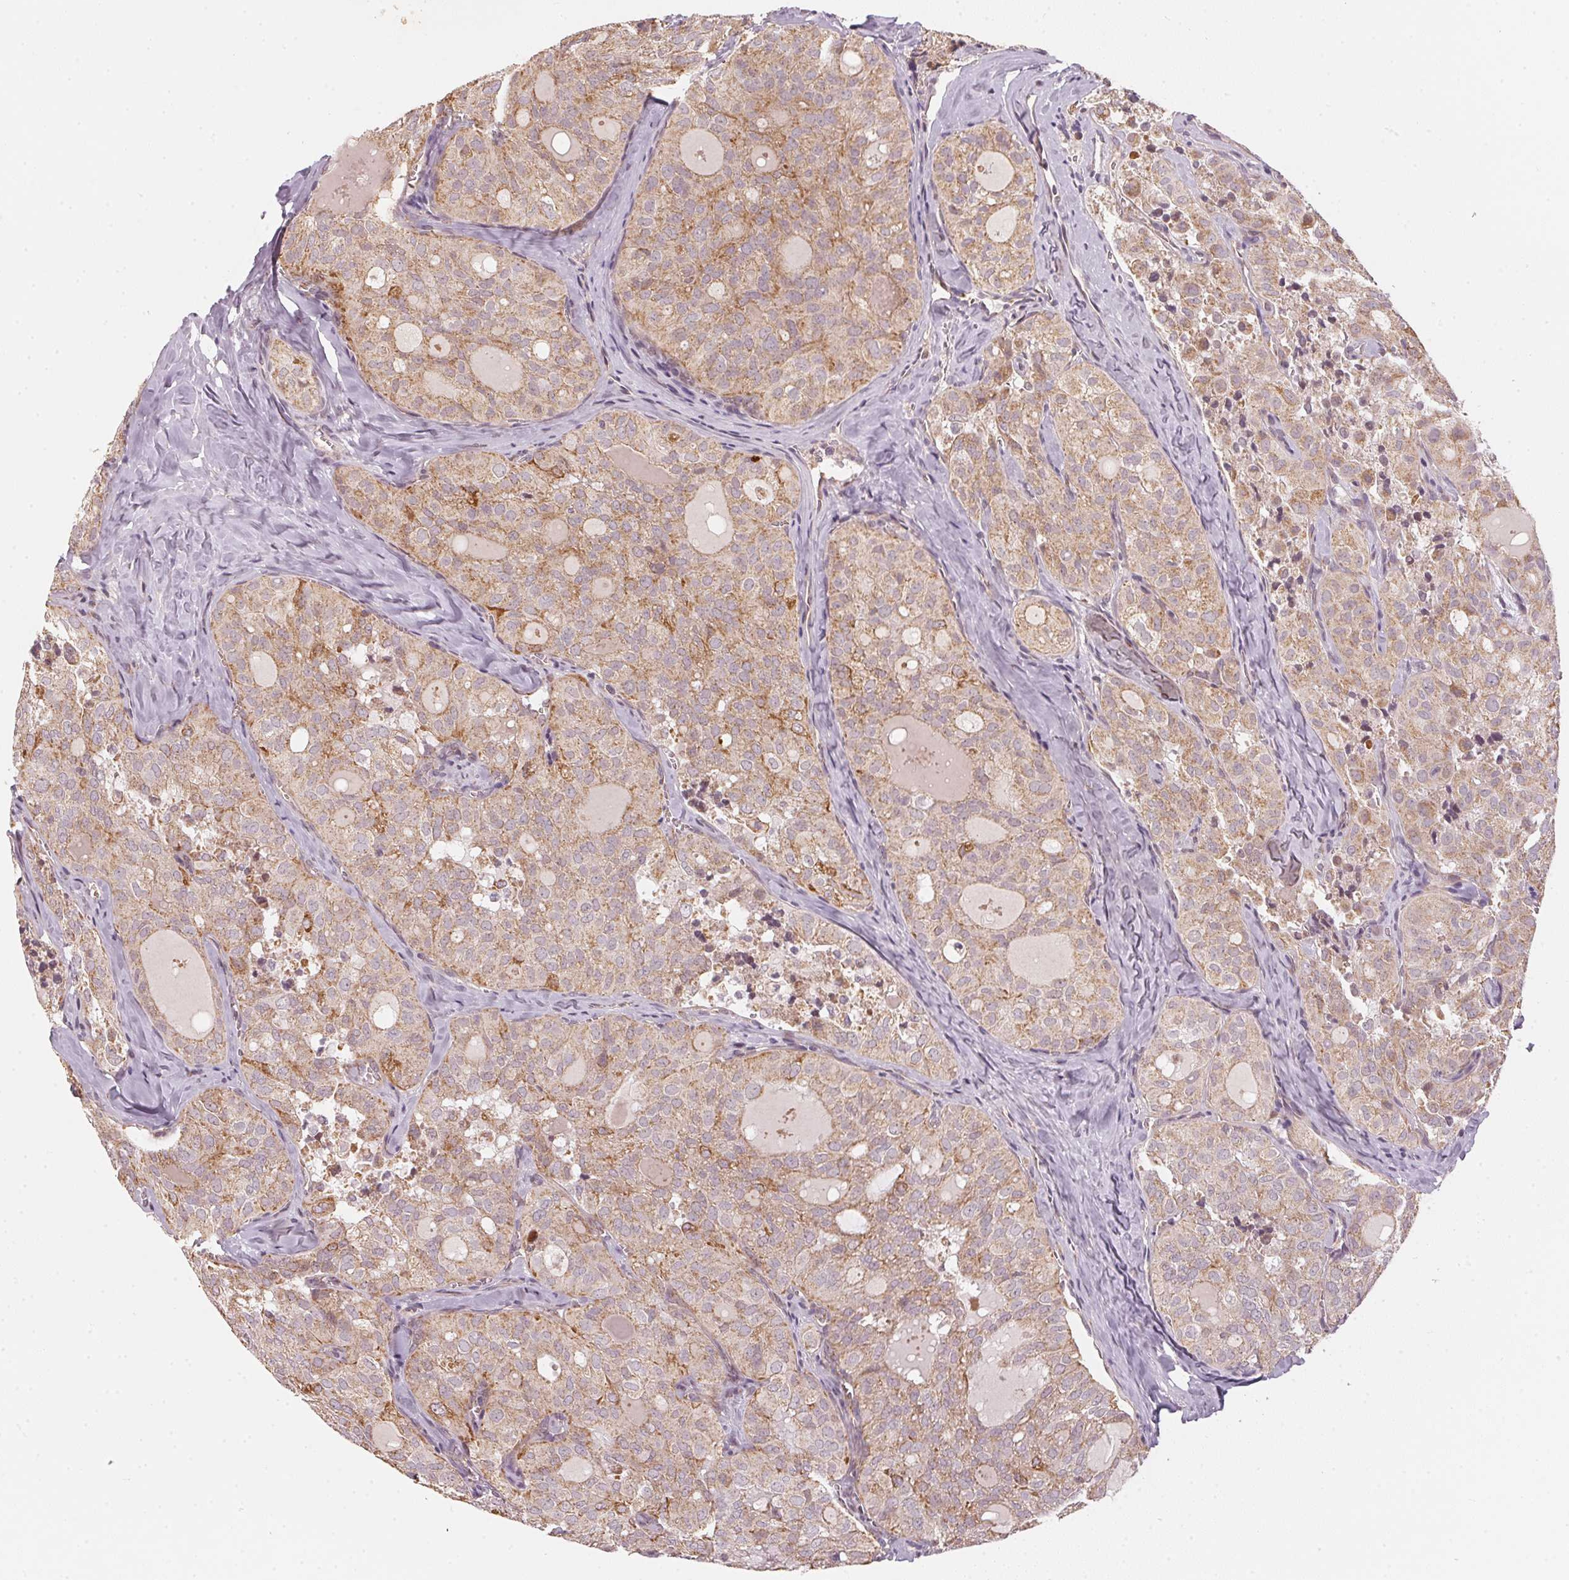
{"staining": {"intensity": "moderate", "quantity": ">75%", "location": "cytoplasmic/membranous"}, "tissue": "thyroid cancer", "cell_type": "Tumor cells", "image_type": "cancer", "snomed": [{"axis": "morphology", "description": "Follicular adenoma carcinoma, NOS"}, {"axis": "topography", "description": "Thyroid gland"}], "caption": "This is an image of IHC staining of follicular adenoma carcinoma (thyroid), which shows moderate expression in the cytoplasmic/membranous of tumor cells.", "gene": "MATCAP1", "patient": {"sex": "male", "age": 75}}